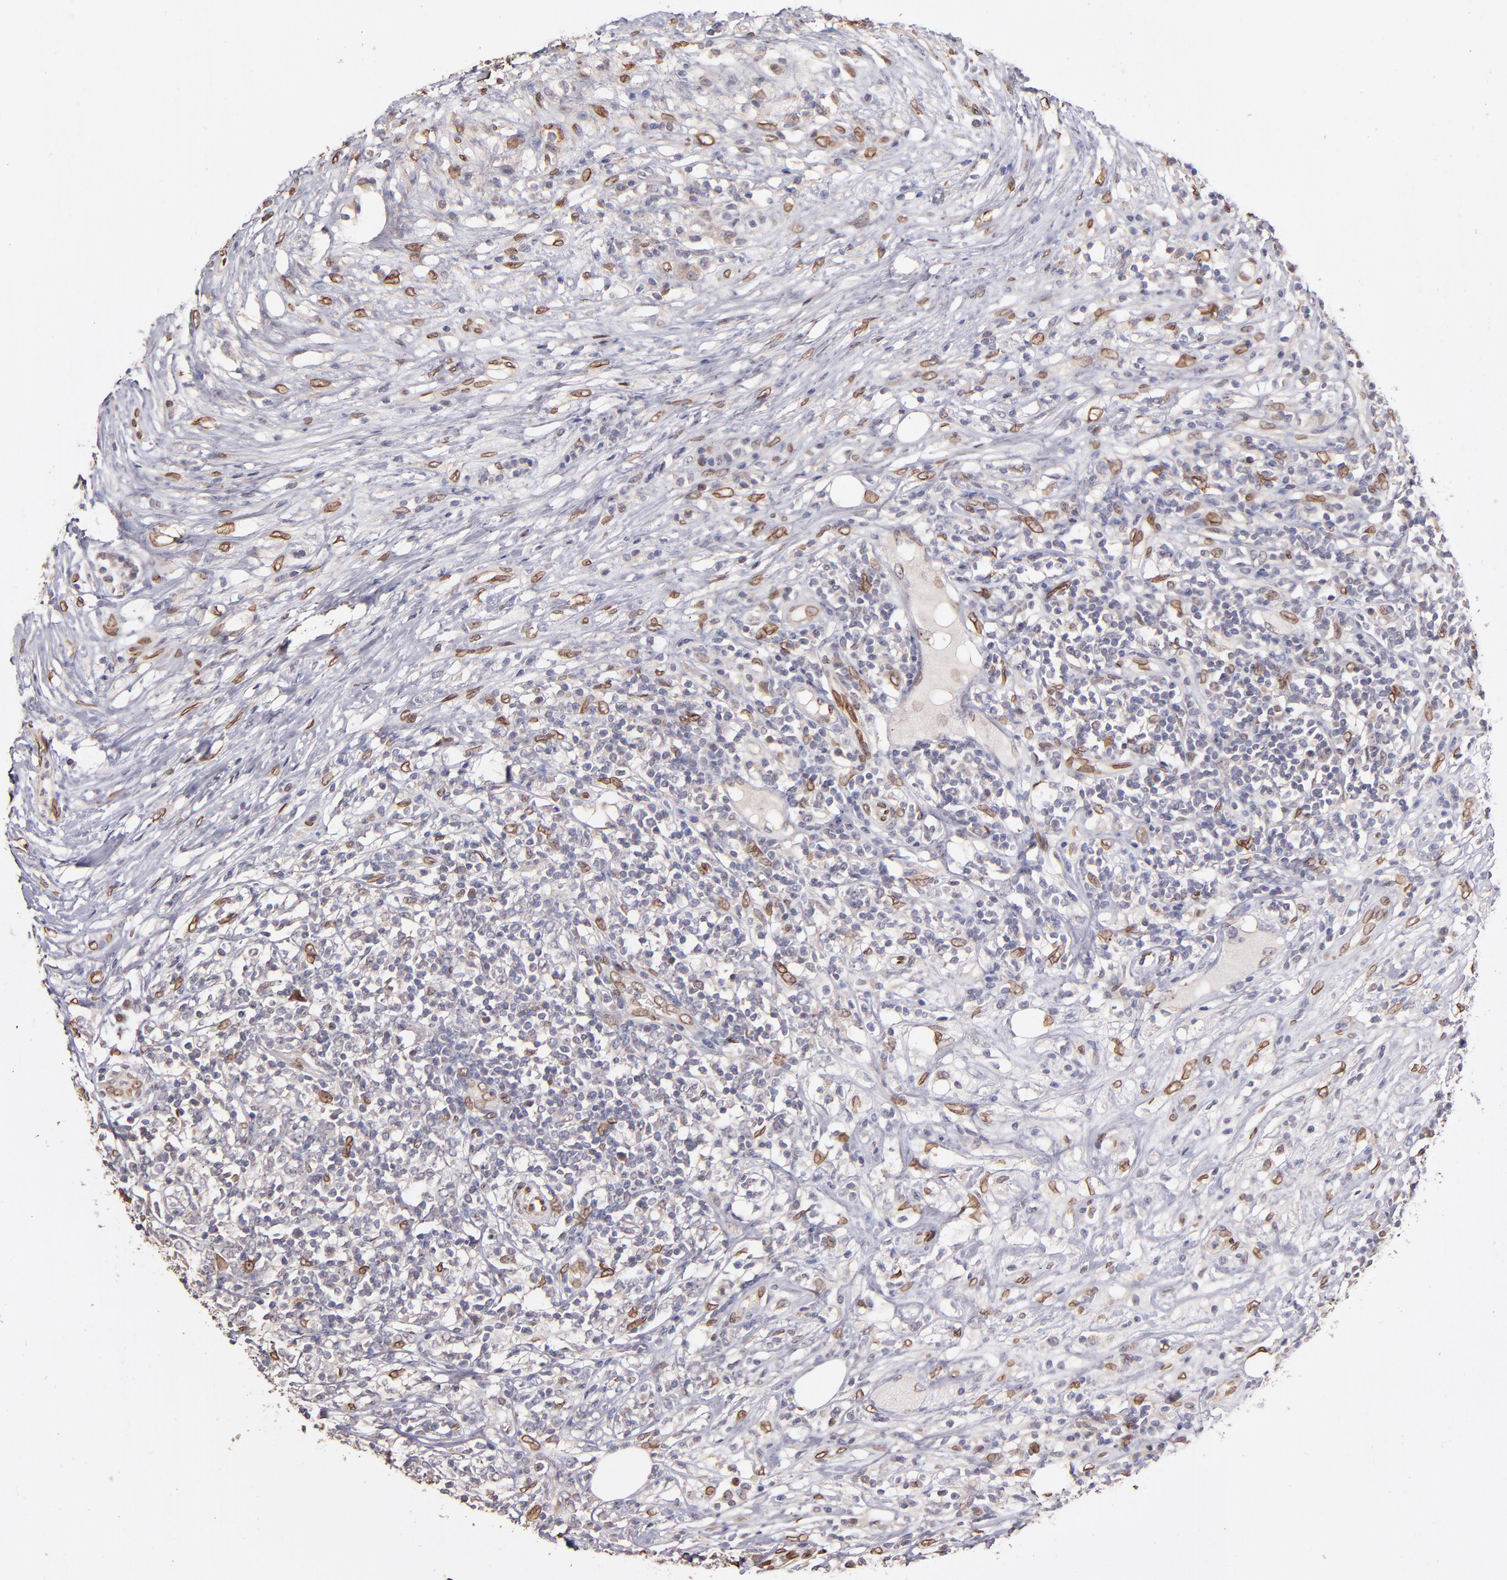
{"staining": {"intensity": "moderate", "quantity": "25%-75%", "location": "cytoplasmic/membranous,nuclear"}, "tissue": "lymphoma", "cell_type": "Tumor cells", "image_type": "cancer", "snomed": [{"axis": "morphology", "description": "Malignant lymphoma, non-Hodgkin's type, High grade"}, {"axis": "topography", "description": "Lymph node"}], "caption": "The image exhibits staining of lymphoma, revealing moderate cytoplasmic/membranous and nuclear protein expression (brown color) within tumor cells.", "gene": "PUM3", "patient": {"sex": "female", "age": 84}}